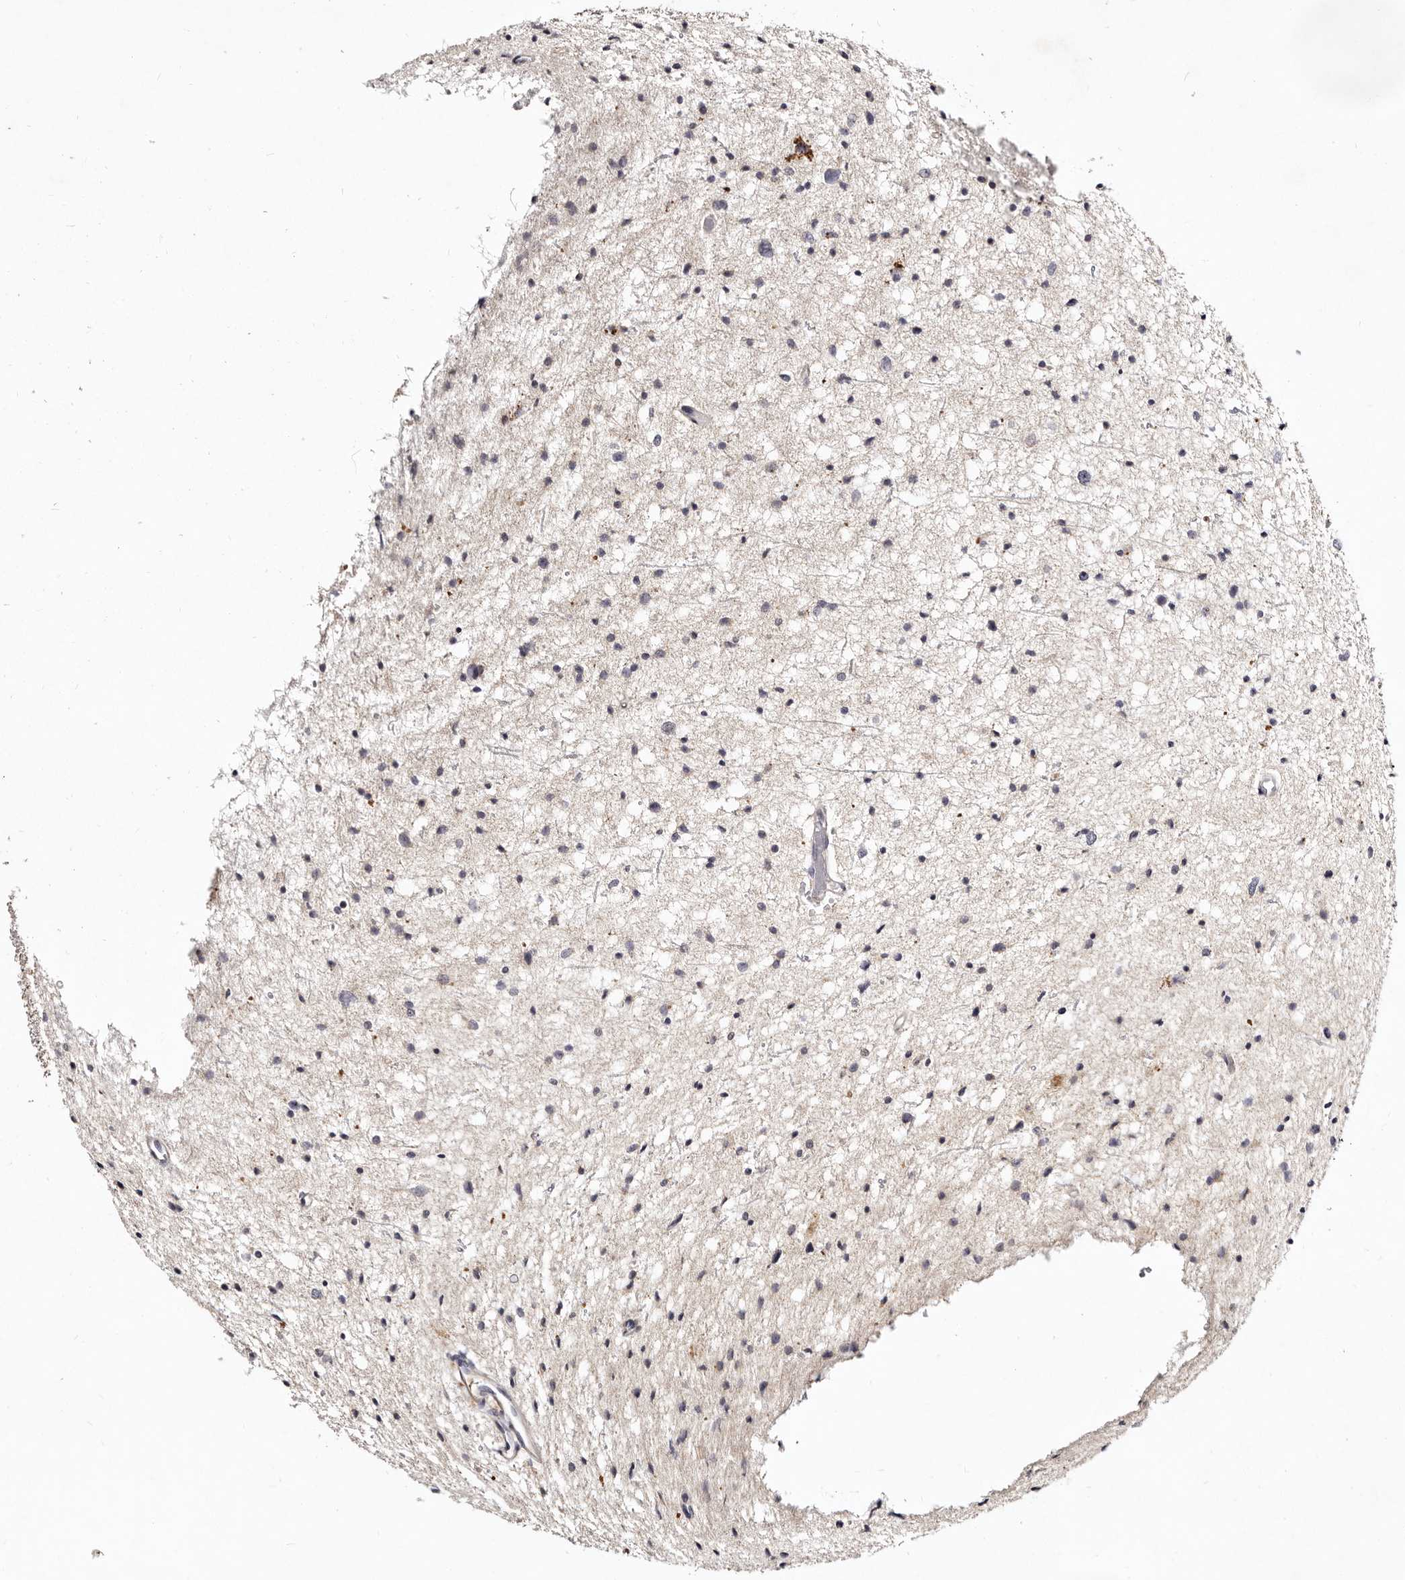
{"staining": {"intensity": "negative", "quantity": "none", "location": "none"}, "tissue": "glioma", "cell_type": "Tumor cells", "image_type": "cancer", "snomed": [{"axis": "morphology", "description": "Glioma, malignant, Low grade"}, {"axis": "topography", "description": "Brain"}], "caption": "The immunohistochemistry histopathology image has no significant expression in tumor cells of malignant glioma (low-grade) tissue.", "gene": "MRPS33", "patient": {"sex": "female", "age": 37}}